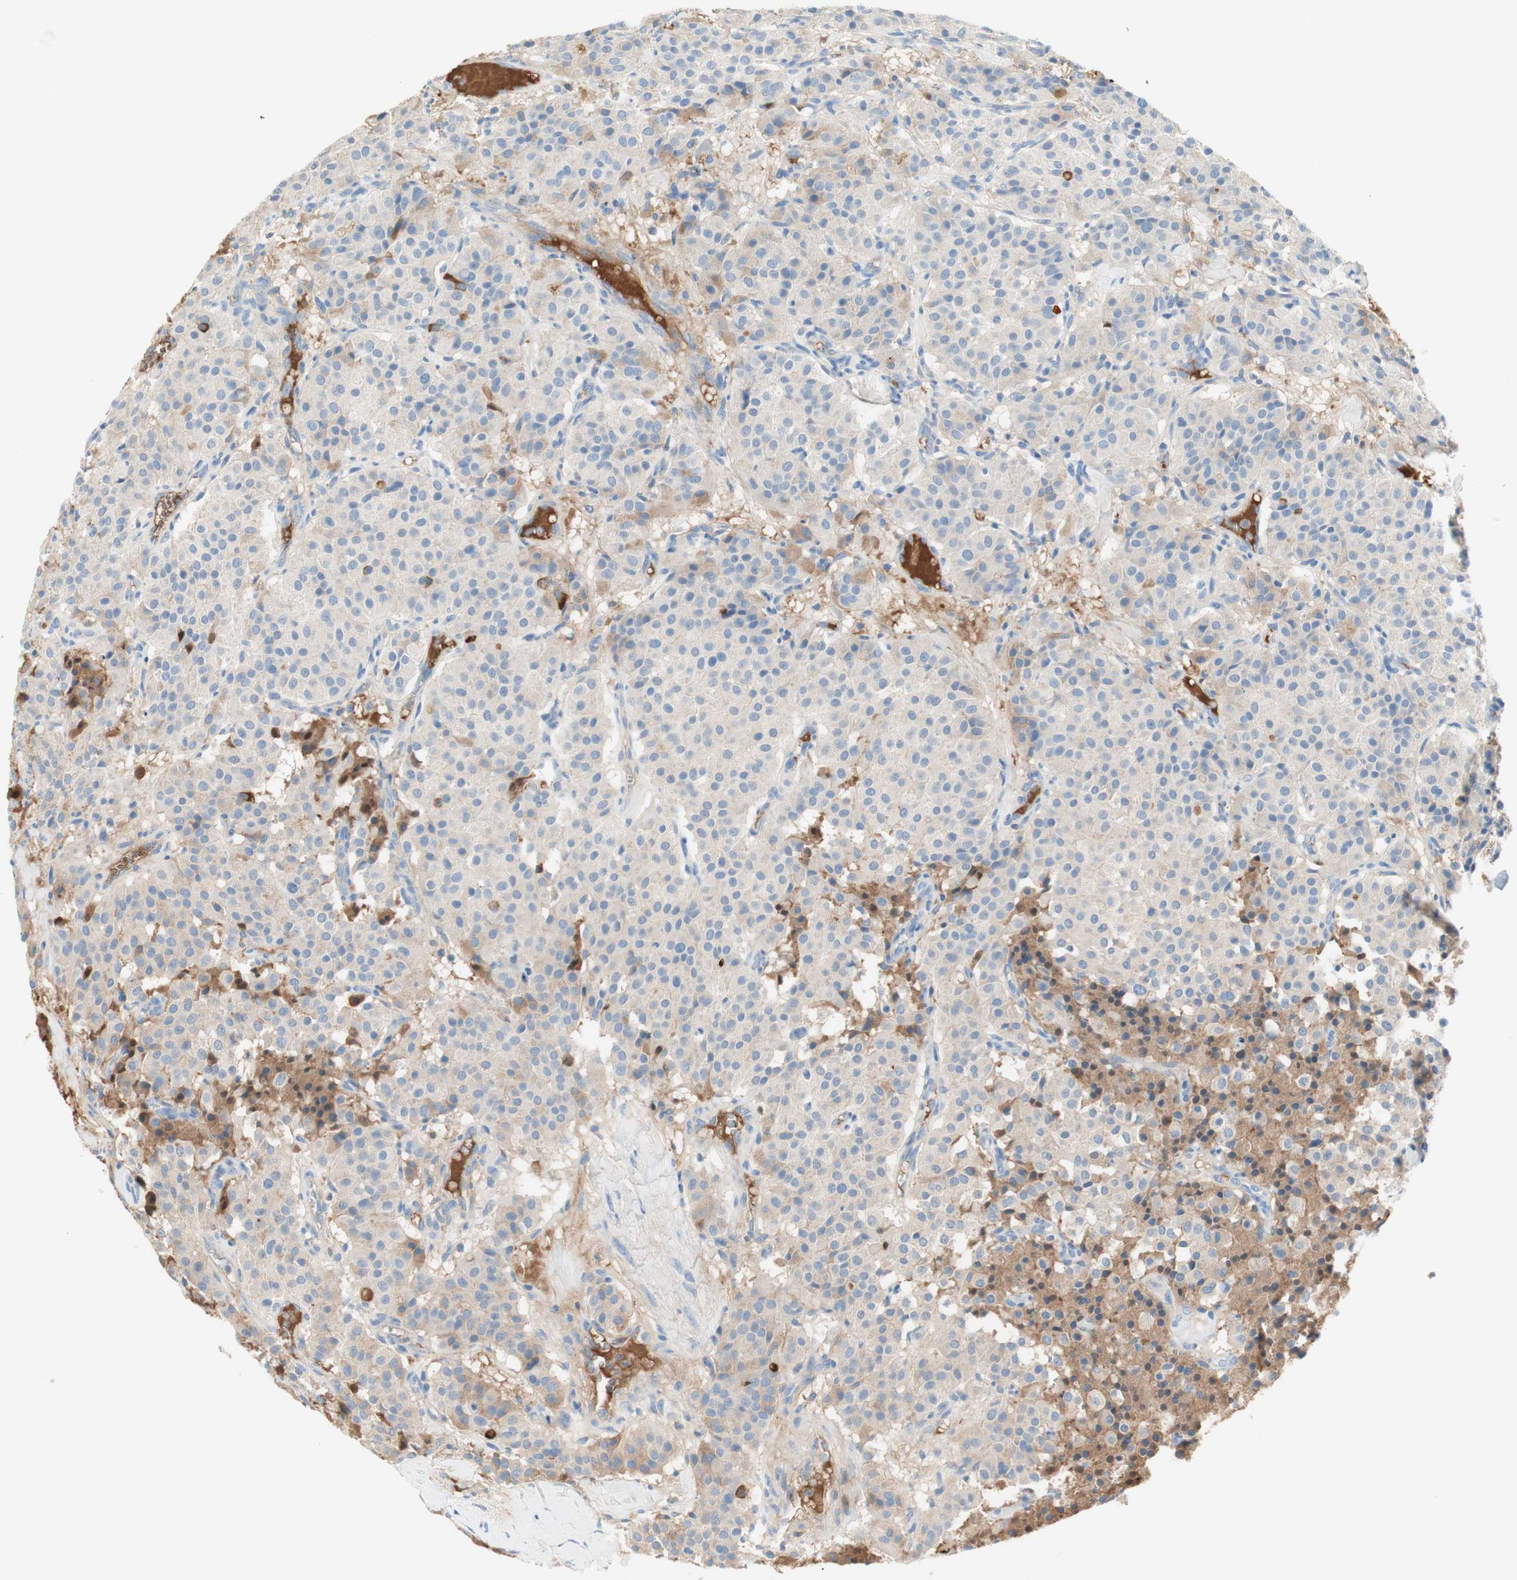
{"staining": {"intensity": "weak", "quantity": "25%-75%", "location": "cytoplasmic/membranous"}, "tissue": "carcinoid", "cell_type": "Tumor cells", "image_type": "cancer", "snomed": [{"axis": "morphology", "description": "Carcinoid, malignant, NOS"}, {"axis": "topography", "description": "Lung"}], "caption": "IHC of carcinoid displays low levels of weak cytoplasmic/membranous staining in approximately 25%-75% of tumor cells. (Stains: DAB in brown, nuclei in blue, Microscopy: brightfield microscopy at high magnification).", "gene": "KNG1", "patient": {"sex": "male", "age": 30}}